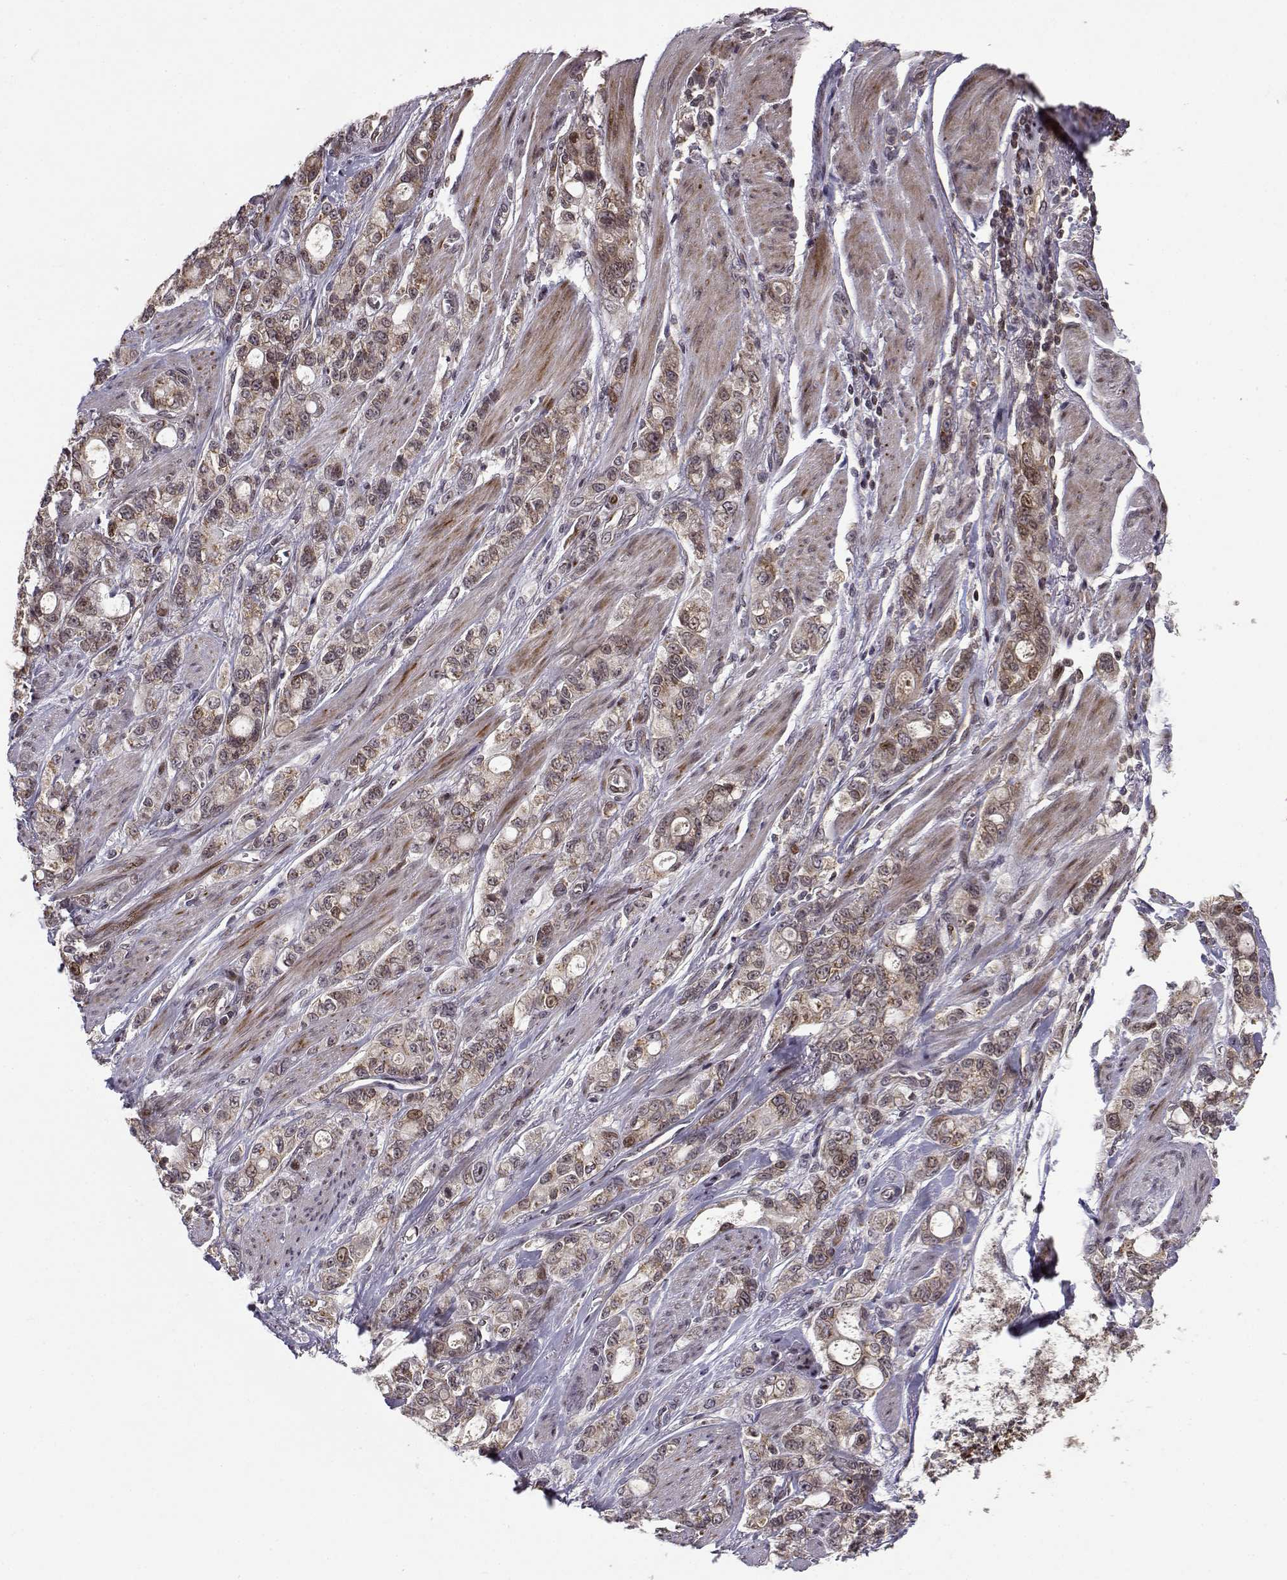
{"staining": {"intensity": "strong", "quantity": "<25%", "location": "cytoplasmic/membranous"}, "tissue": "stomach cancer", "cell_type": "Tumor cells", "image_type": "cancer", "snomed": [{"axis": "morphology", "description": "Adenocarcinoma, NOS"}, {"axis": "topography", "description": "Stomach"}], "caption": "Protein staining of stomach adenocarcinoma tissue demonstrates strong cytoplasmic/membranous staining in about <25% of tumor cells.", "gene": "RPL31", "patient": {"sex": "male", "age": 63}}